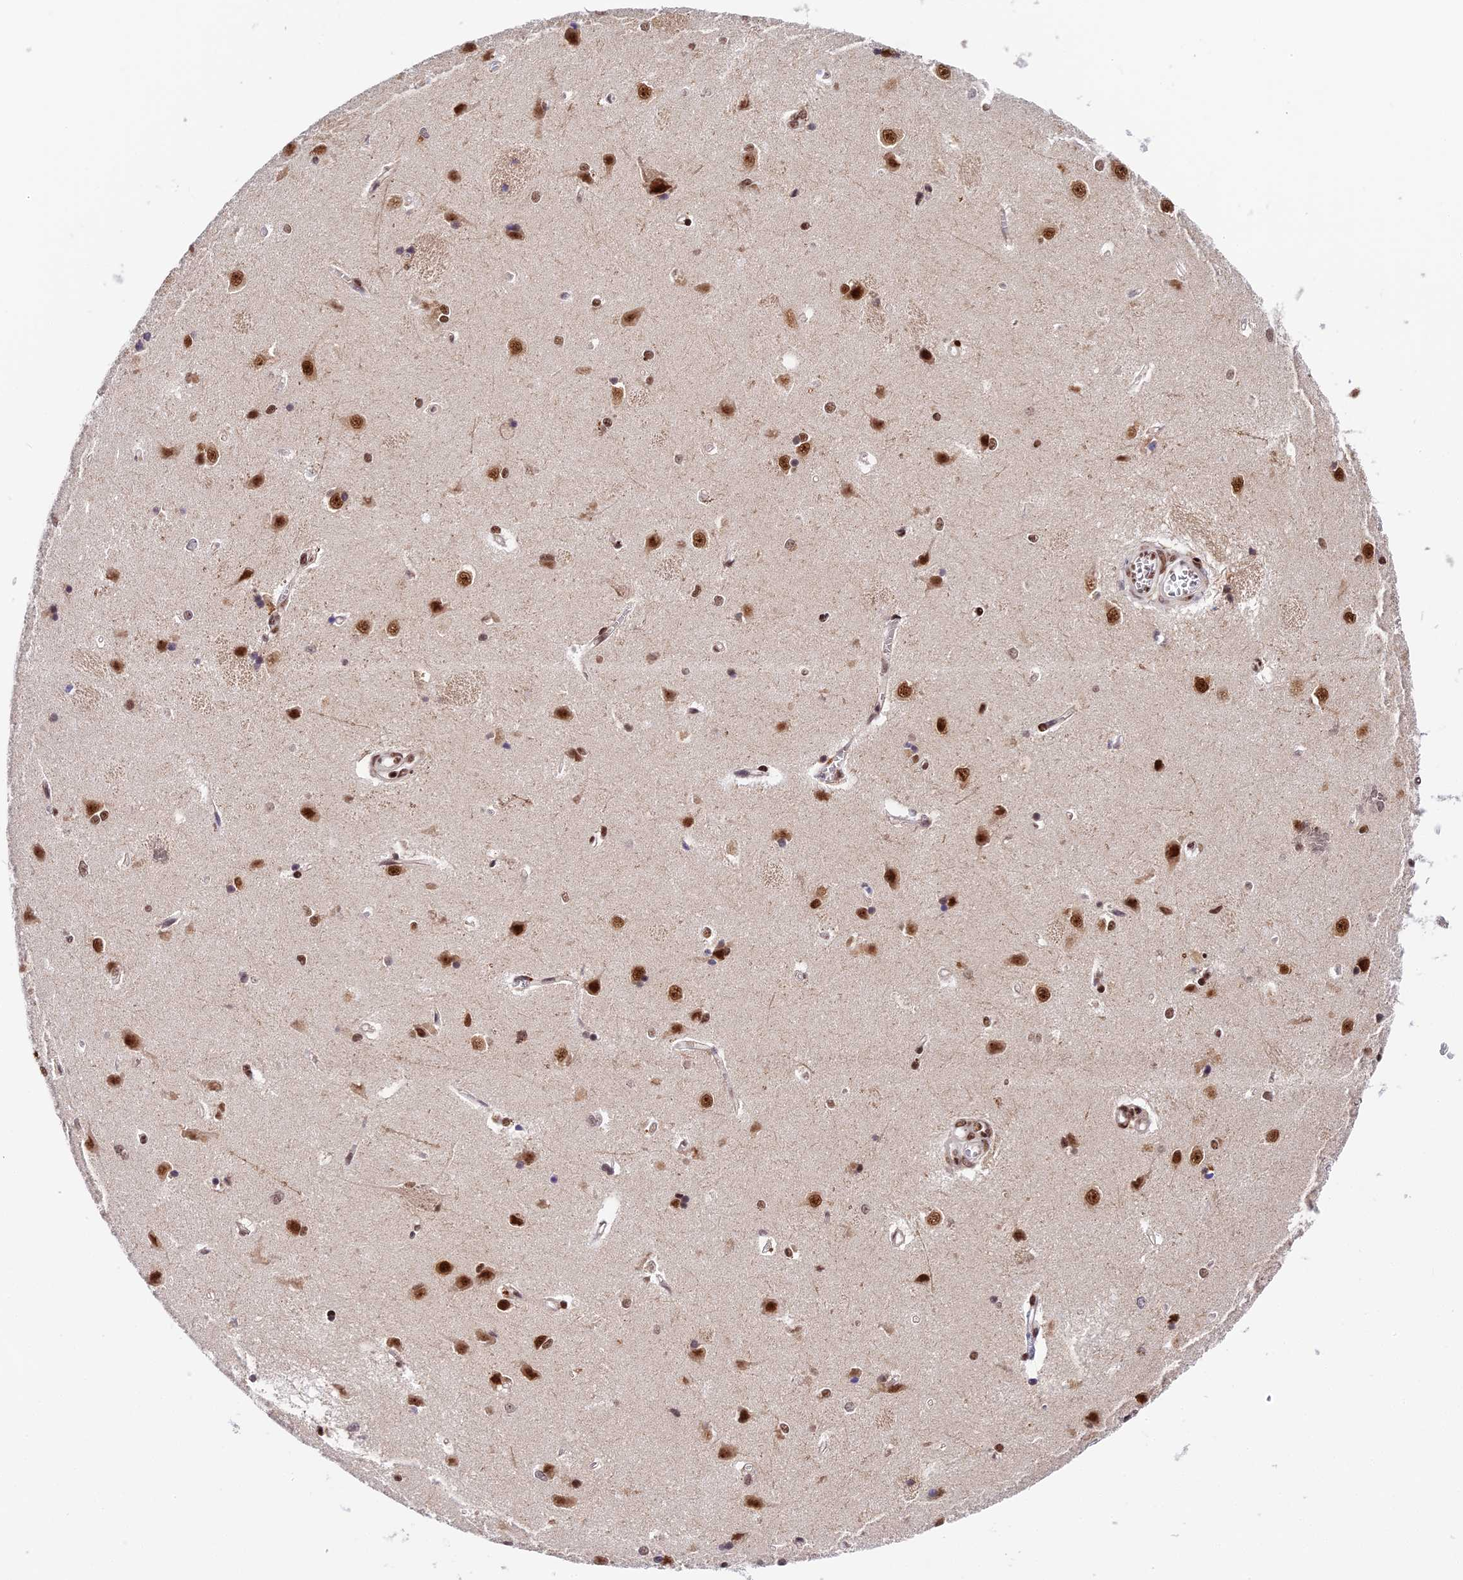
{"staining": {"intensity": "moderate", "quantity": "<25%", "location": "nuclear"}, "tissue": "caudate", "cell_type": "Glial cells", "image_type": "normal", "snomed": [{"axis": "morphology", "description": "Normal tissue, NOS"}, {"axis": "topography", "description": "Lateral ventricle wall"}], "caption": "Immunohistochemical staining of unremarkable human caudate demonstrates <25% levels of moderate nuclear protein expression in approximately <25% of glial cells.", "gene": "RAMACL", "patient": {"sex": "male", "age": 37}}